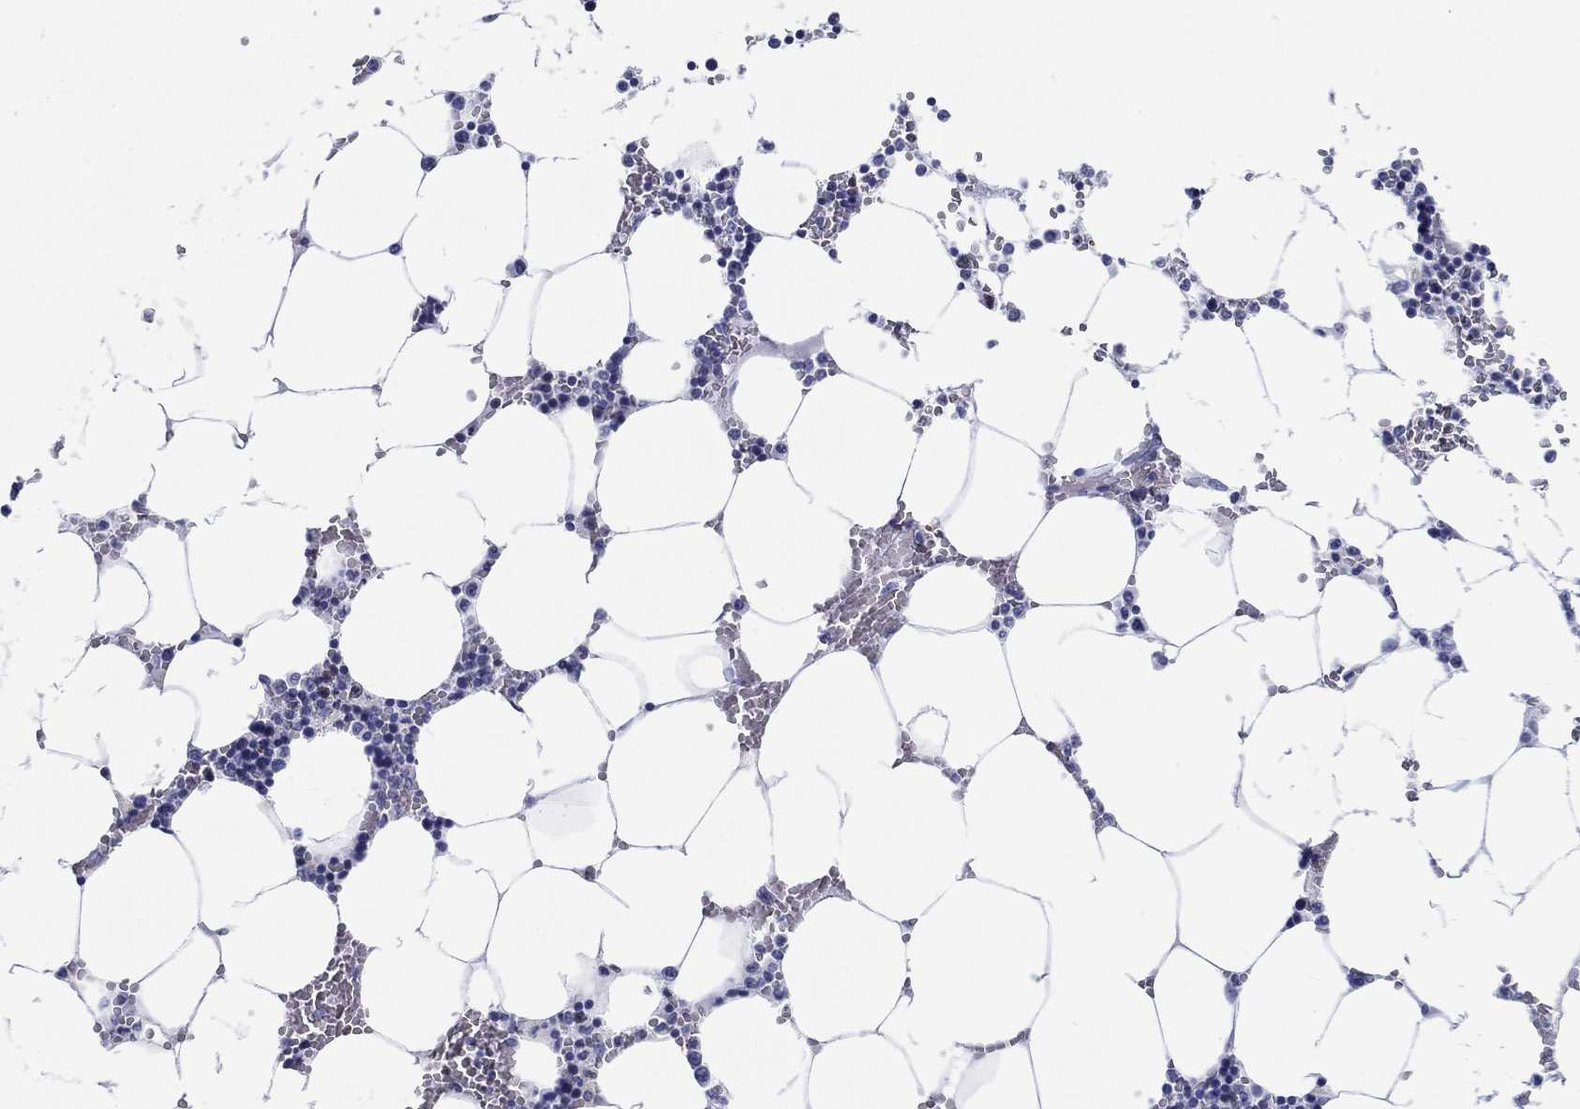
{"staining": {"intensity": "negative", "quantity": "none", "location": "none"}, "tissue": "bone marrow", "cell_type": "Hematopoietic cells", "image_type": "normal", "snomed": [{"axis": "morphology", "description": "Normal tissue, NOS"}, {"axis": "topography", "description": "Bone marrow"}], "caption": "A micrograph of bone marrow stained for a protein shows no brown staining in hematopoietic cells.", "gene": "H1", "patient": {"sex": "female", "age": 64}}